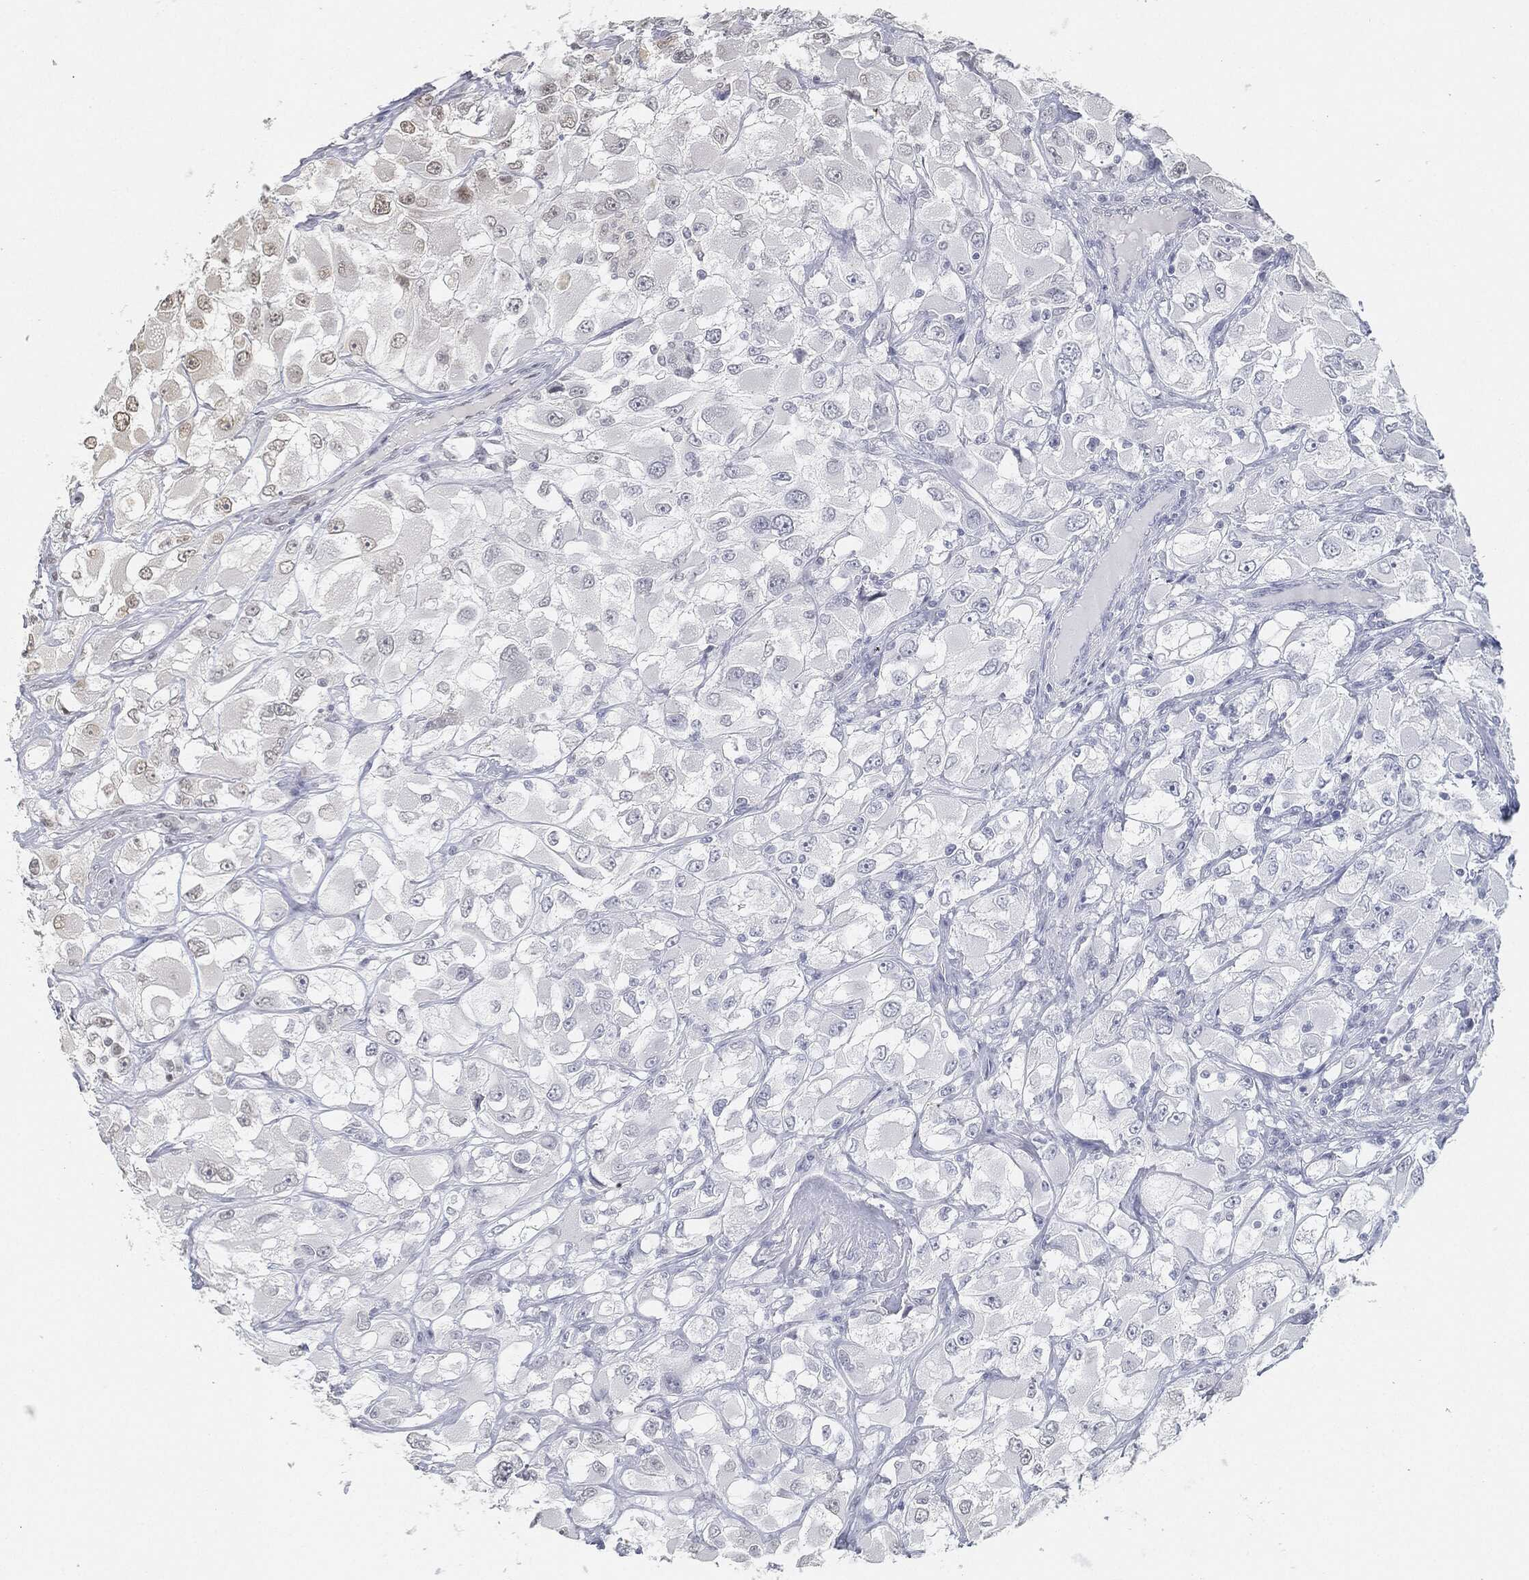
{"staining": {"intensity": "moderate", "quantity": "<25%", "location": "nuclear"}, "tissue": "renal cancer", "cell_type": "Tumor cells", "image_type": "cancer", "snomed": [{"axis": "morphology", "description": "Adenocarcinoma, NOS"}, {"axis": "topography", "description": "Kidney"}], "caption": "Tumor cells show low levels of moderate nuclear positivity in about <25% of cells in renal cancer (adenocarcinoma).", "gene": "CIB1", "patient": {"sex": "female", "age": 52}}